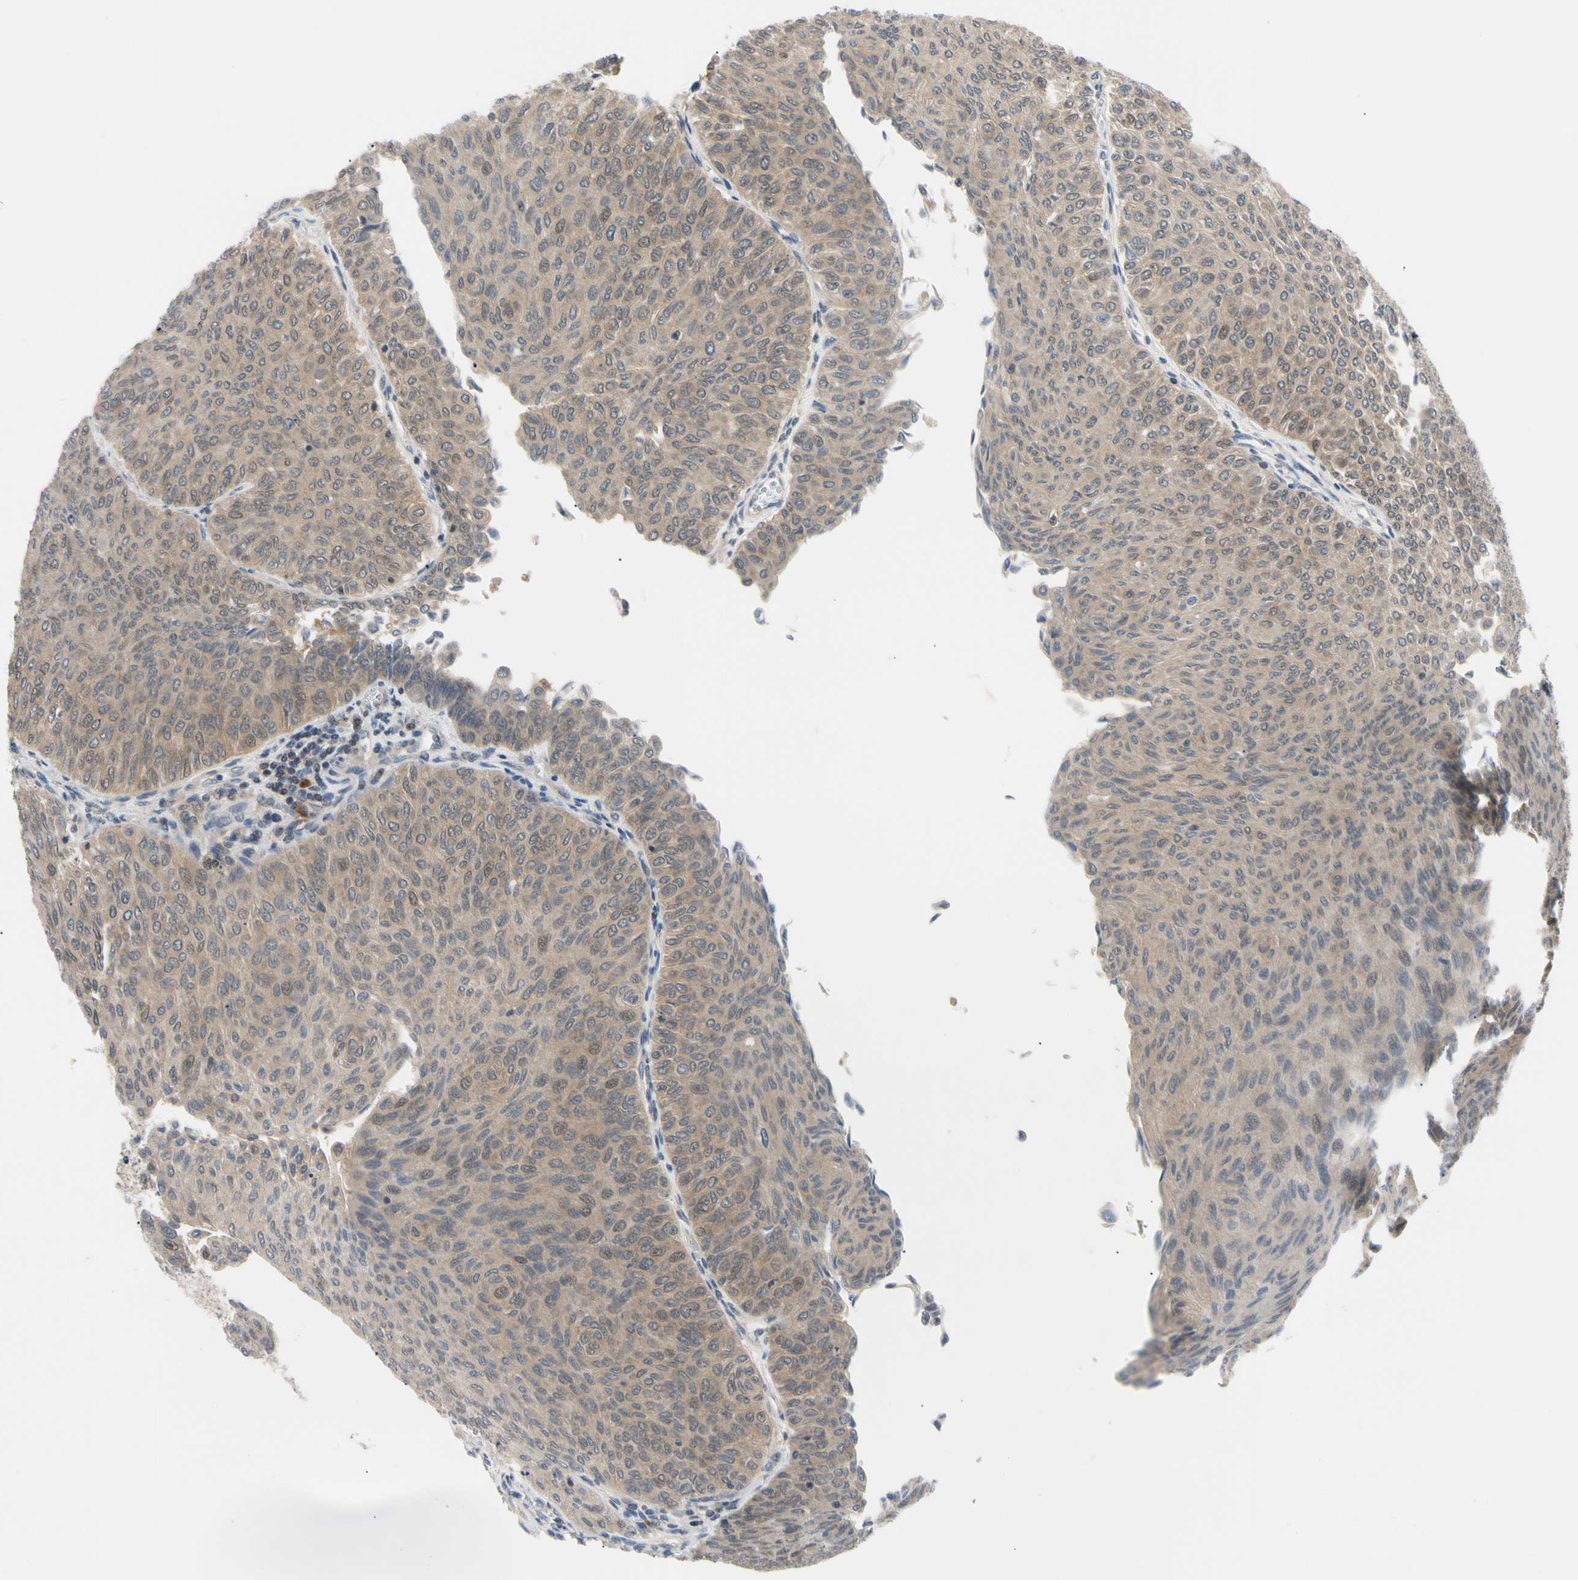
{"staining": {"intensity": "weak", "quantity": ">75%", "location": "cytoplasmic/membranous"}, "tissue": "urothelial cancer", "cell_type": "Tumor cells", "image_type": "cancer", "snomed": [{"axis": "morphology", "description": "Urothelial carcinoma, Low grade"}, {"axis": "topography", "description": "Urinary bladder"}], "caption": "Immunohistochemistry (IHC) (DAB) staining of urothelial carcinoma (low-grade) shows weak cytoplasmic/membranous protein expression in about >75% of tumor cells. The staining is performed using DAB brown chromogen to label protein expression. The nuclei are counter-stained blue using hematoxylin.", "gene": "SEC23B", "patient": {"sex": "male", "age": 78}}